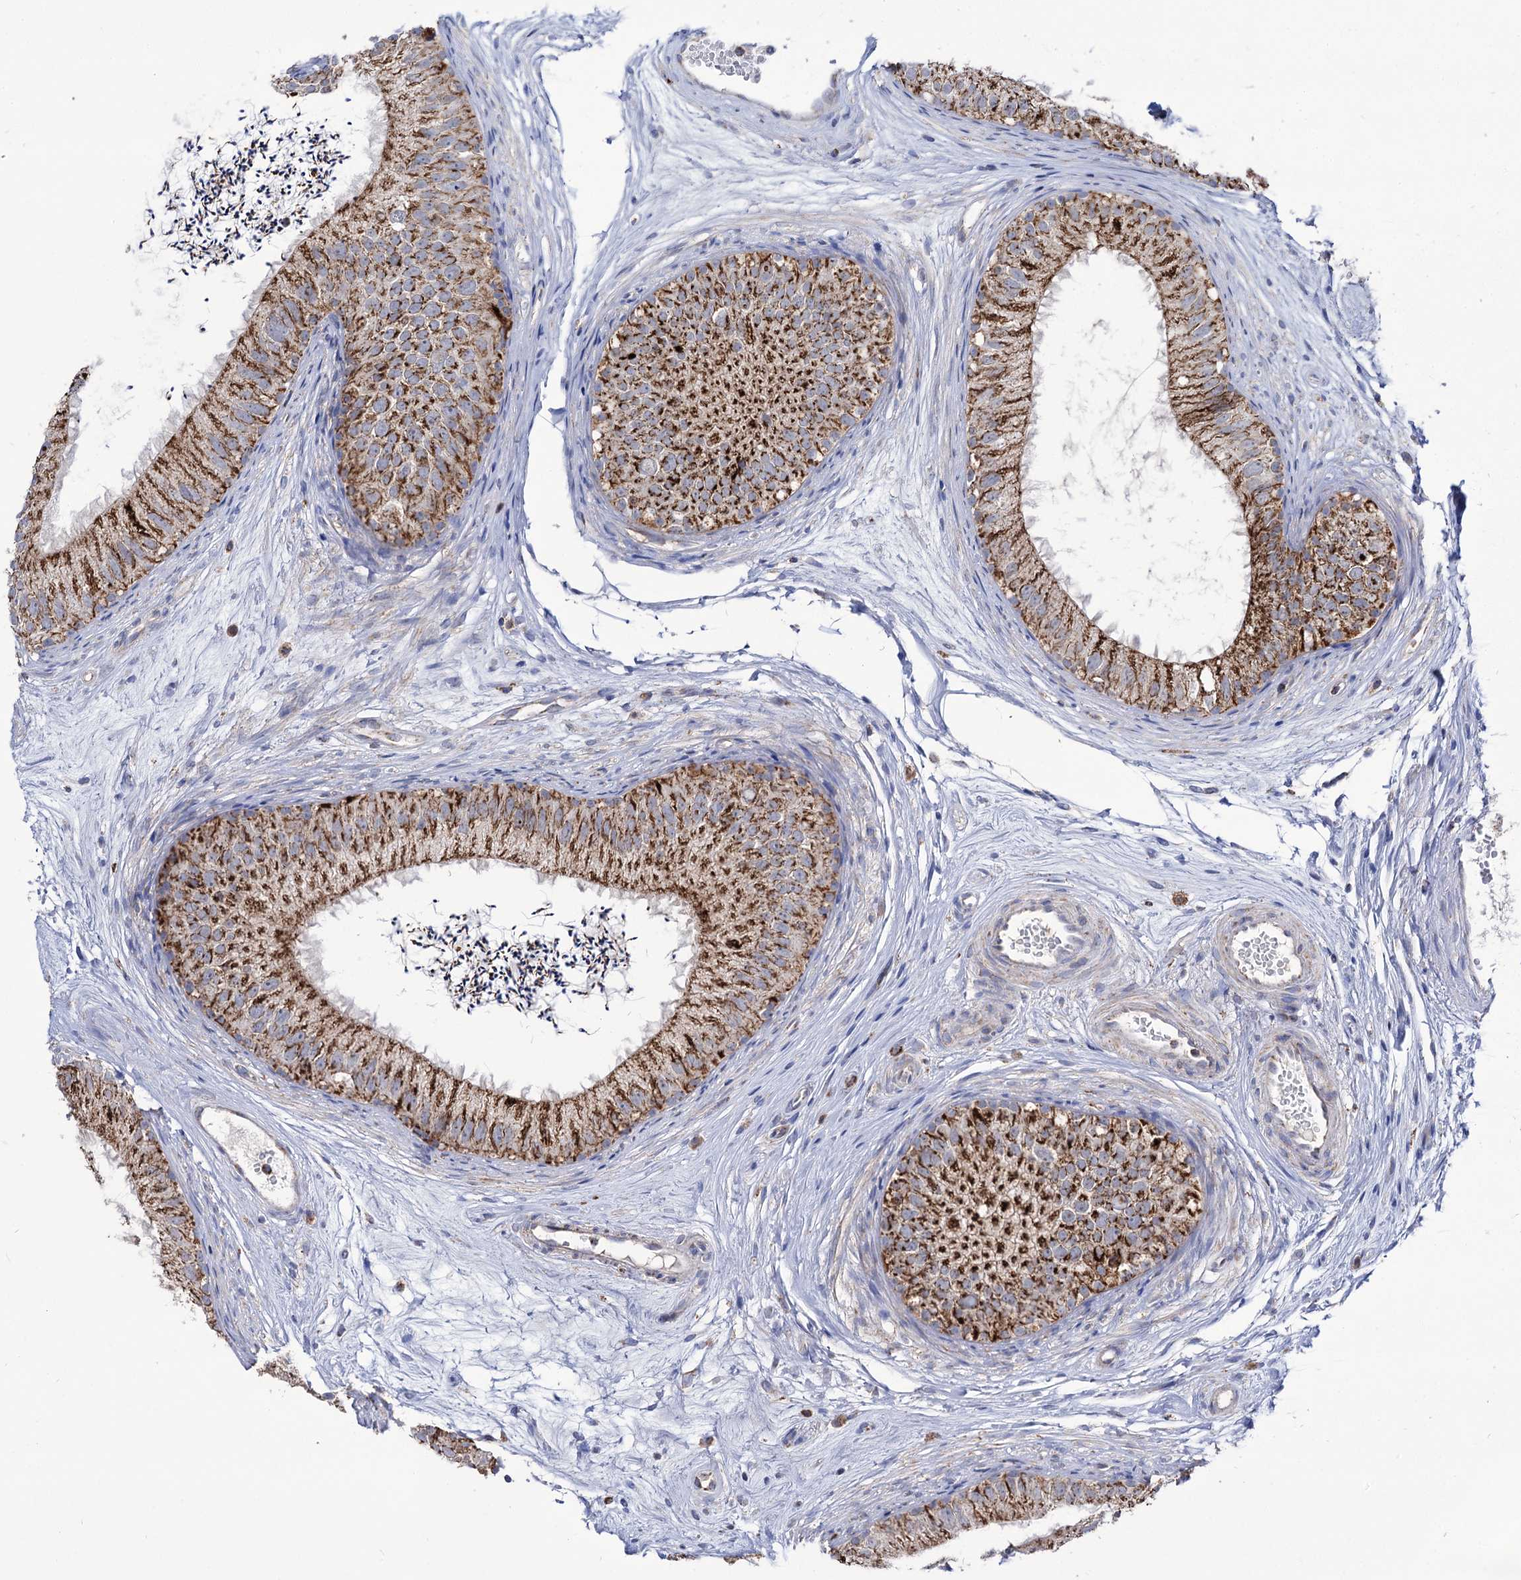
{"staining": {"intensity": "strong", "quantity": "25%-75%", "location": "cytoplasmic/membranous"}, "tissue": "epididymis", "cell_type": "Glandular cells", "image_type": "normal", "snomed": [{"axis": "morphology", "description": "Normal tissue, NOS"}, {"axis": "topography", "description": "Epididymis"}], "caption": "An IHC photomicrograph of normal tissue is shown. Protein staining in brown labels strong cytoplasmic/membranous positivity in epididymis within glandular cells.", "gene": "ABHD10", "patient": {"sex": "male", "age": 77}}